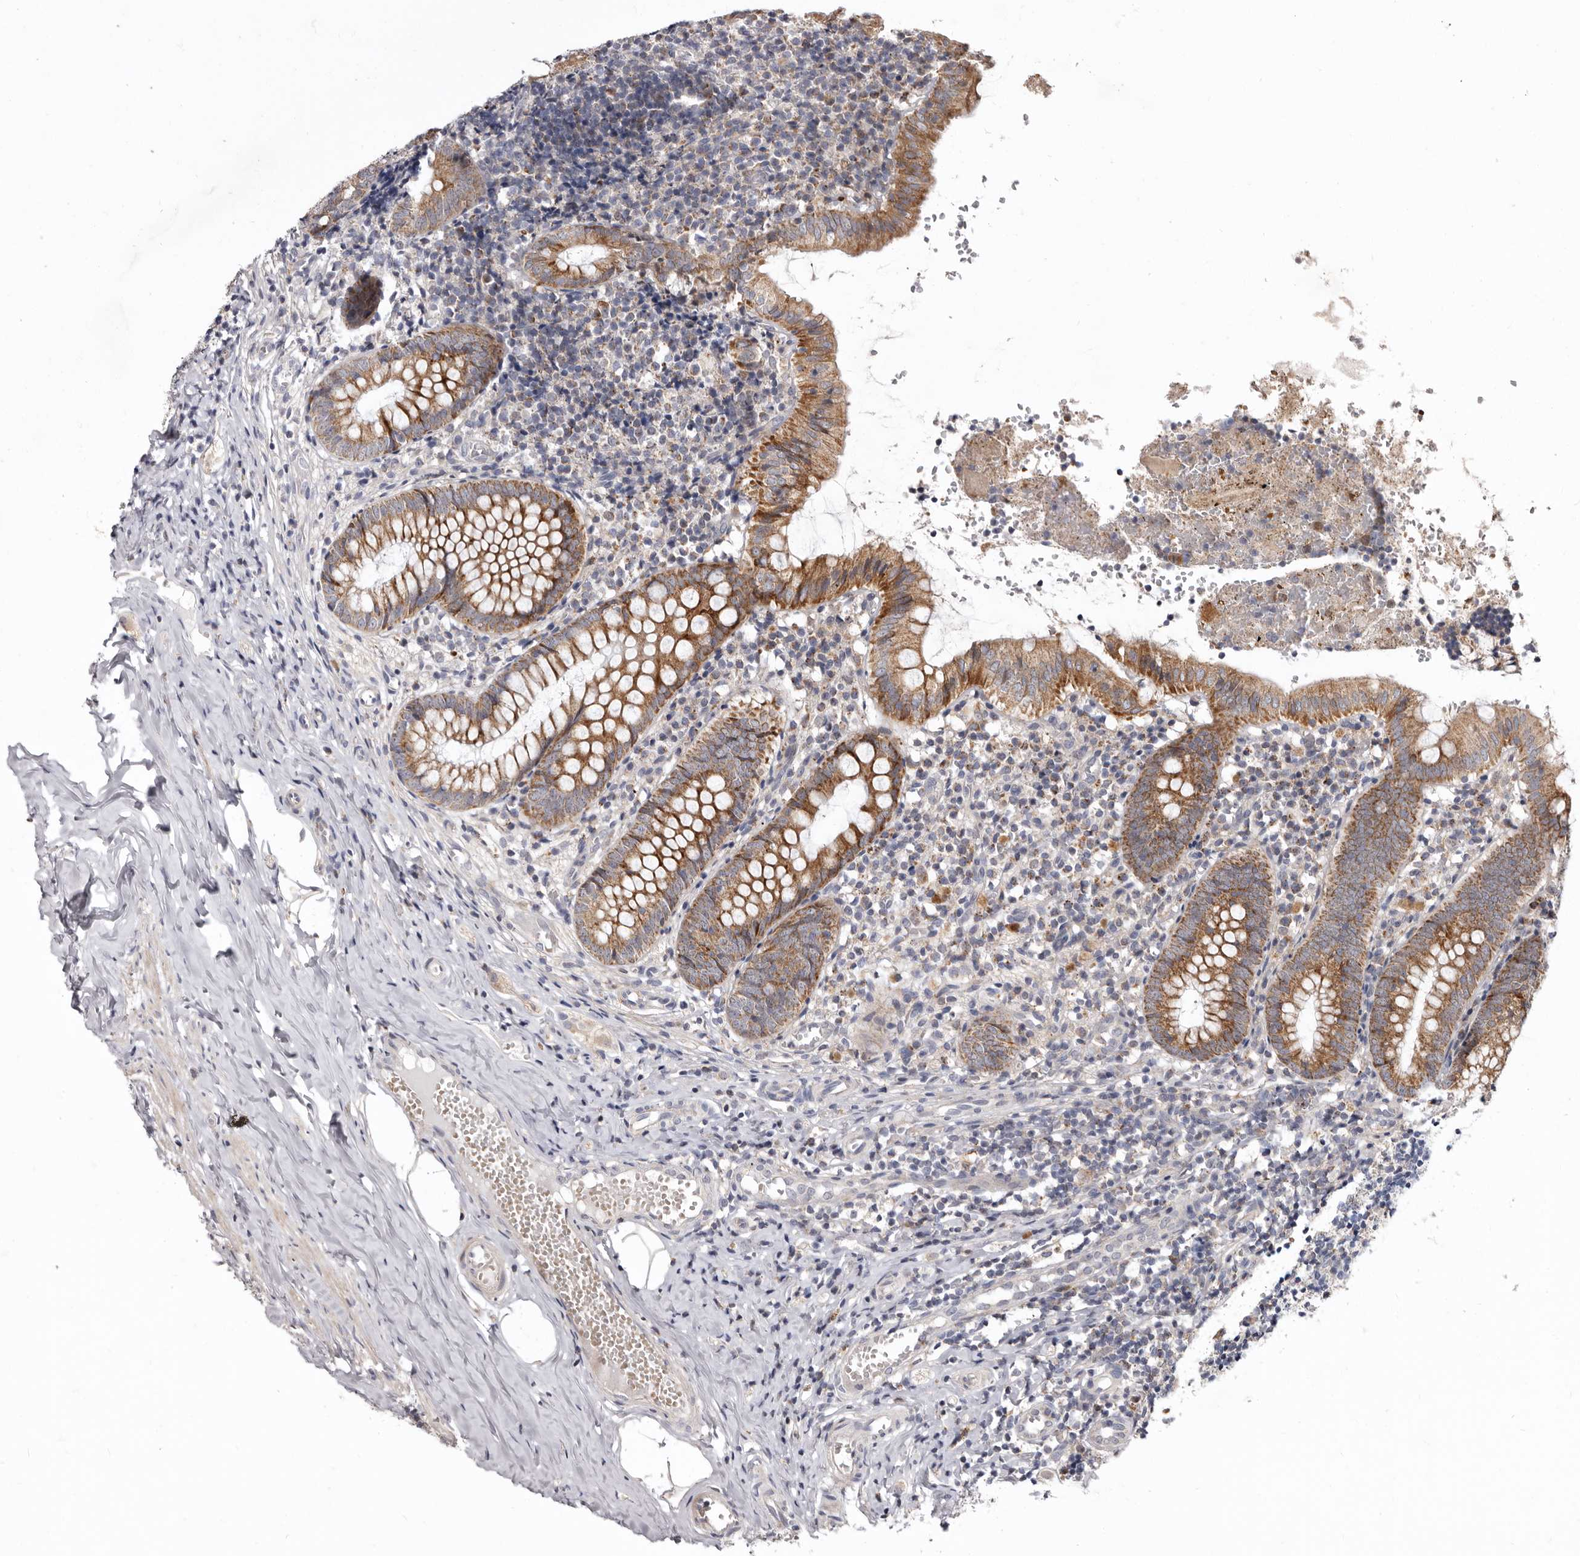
{"staining": {"intensity": "moderate", "quantity": ">75%", "location": "cytoplasmic/membranous"}, "tissue": "appendix", "cell_type": "Glandular cells", "image_type": "normal", "snomed": [{"axis": "morphology", "description": "Normal tissue, NOS"}, {"axis": "topography", "description": "Appendix"}], "caption": "Protein staining reveals moderate cytoplasmic/membranous positivity in about >75% of glandular cells in normal appendix. Using DAB (3,3'-diaminobenzidine) (brown) and hematoxylin (blue) stains, captured at high magnification using brightfield microscopy.", "gene": "SMC4", "patient": {"sex": "male", "age": 8}}